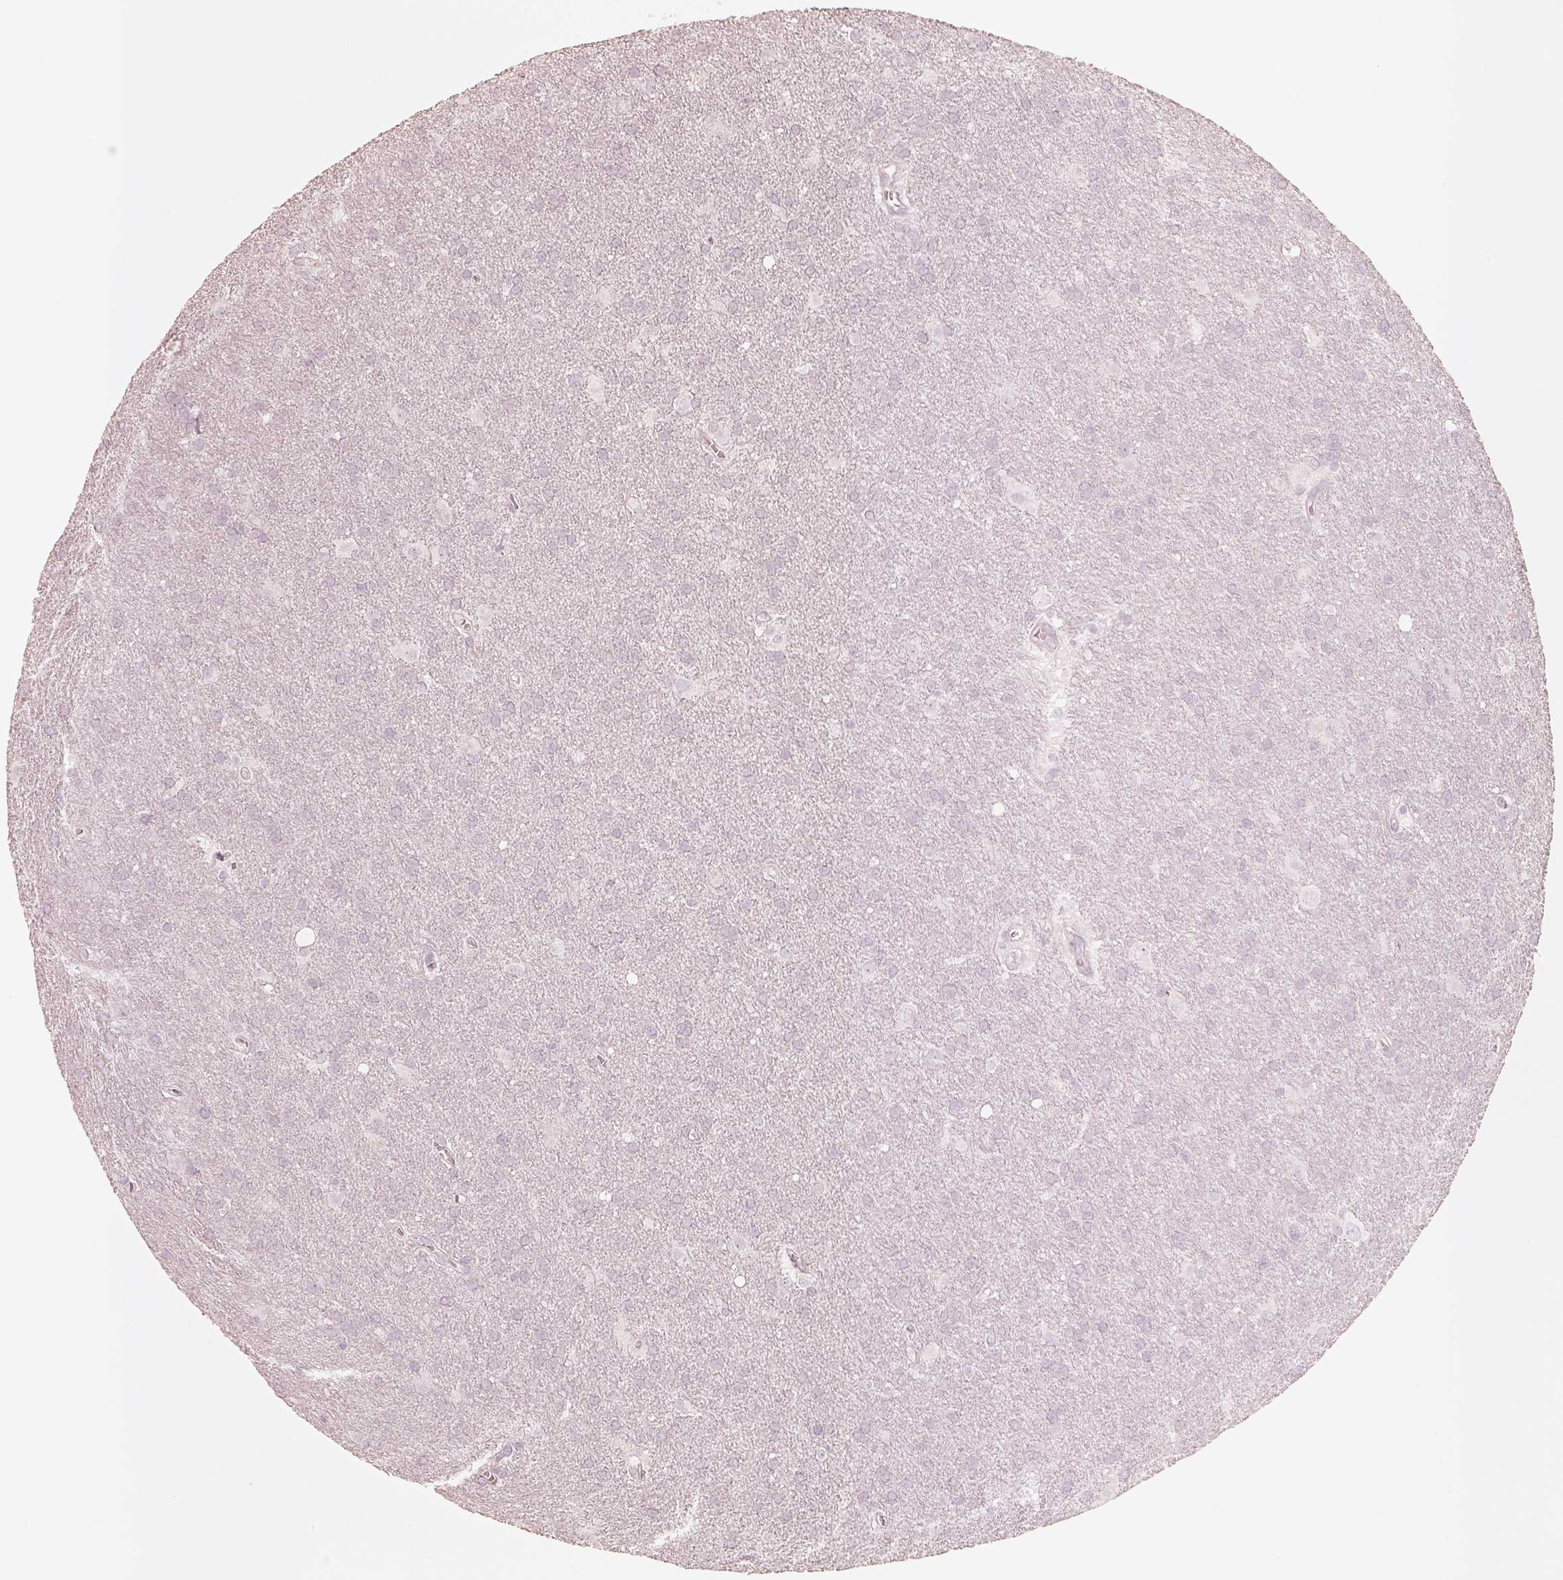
{"staining": {"intensity": "negative", "quantity": "none", "location": "none"}, "tissue": "glioma", "cell_type": "Tumor cells", "image_type": "cancer", "snomed": [{"axis": "morphology", "description": "Glioma, malignant, Low grade"}, {"axis": "topography", "description": "Brain"}], "caption": "An immunohistochemistry micrograph of glioma is shown. There is no staining in tumor cells of glioma.", "gene": "KRT72", "patient": {"sex": "male", "age": 58}}